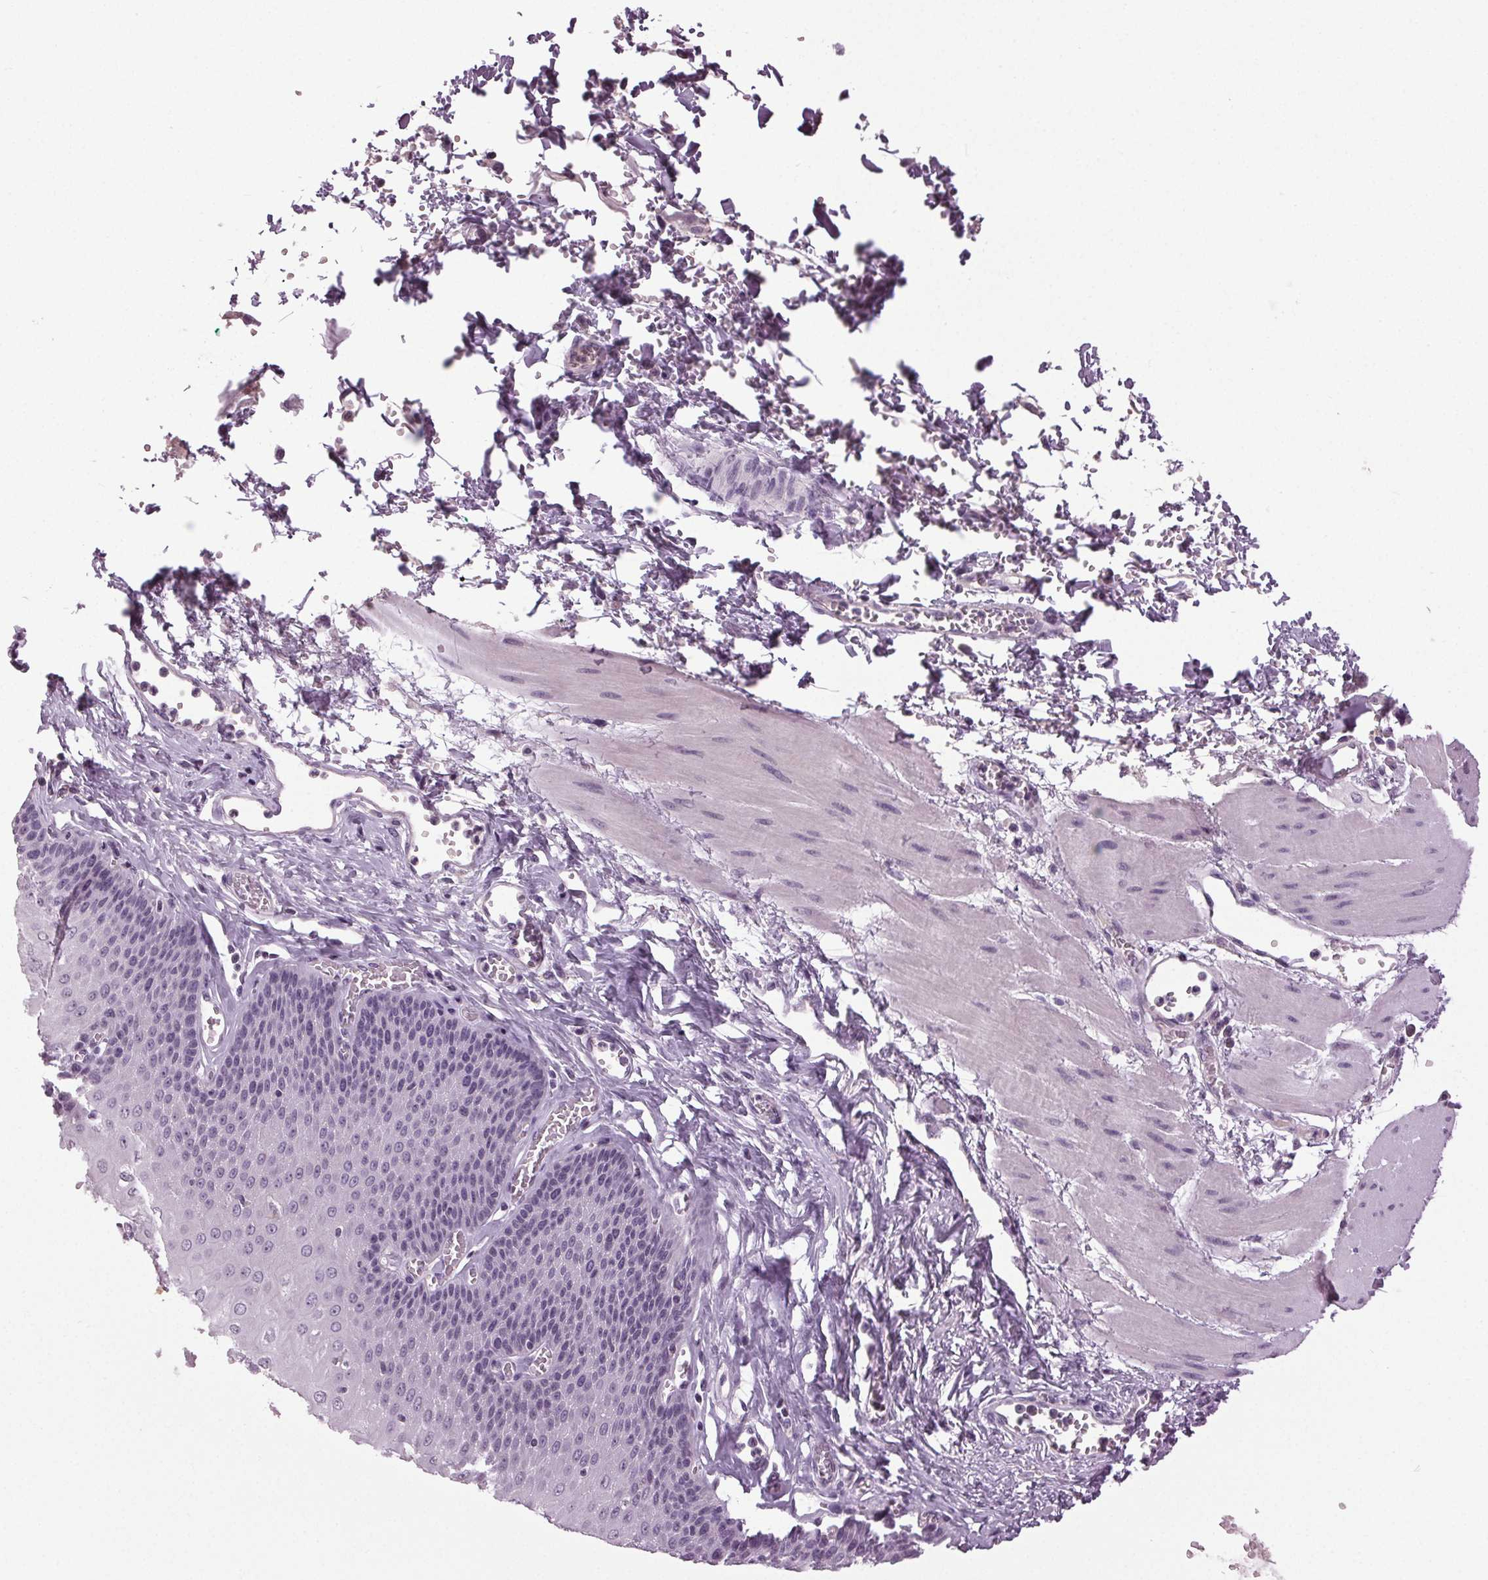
{"staining": {"intensity": "negative", "quantity": "none", "location": "none"}, "tissue": "esophagus", "cell_type": "Squamous epithelial cells", "image_type": "normal", "snomed": [{"axis": "morphology", "description": "Normal tissue, NOS"}, {"axis": "topography", "description": "Esophagus"}], "caption": "Image shows no significant protein expression in squamous epithelial cells of unremarkable esophagus.", "gene": "DNAH12", "patient": {"sex": "male", "age": 60}}